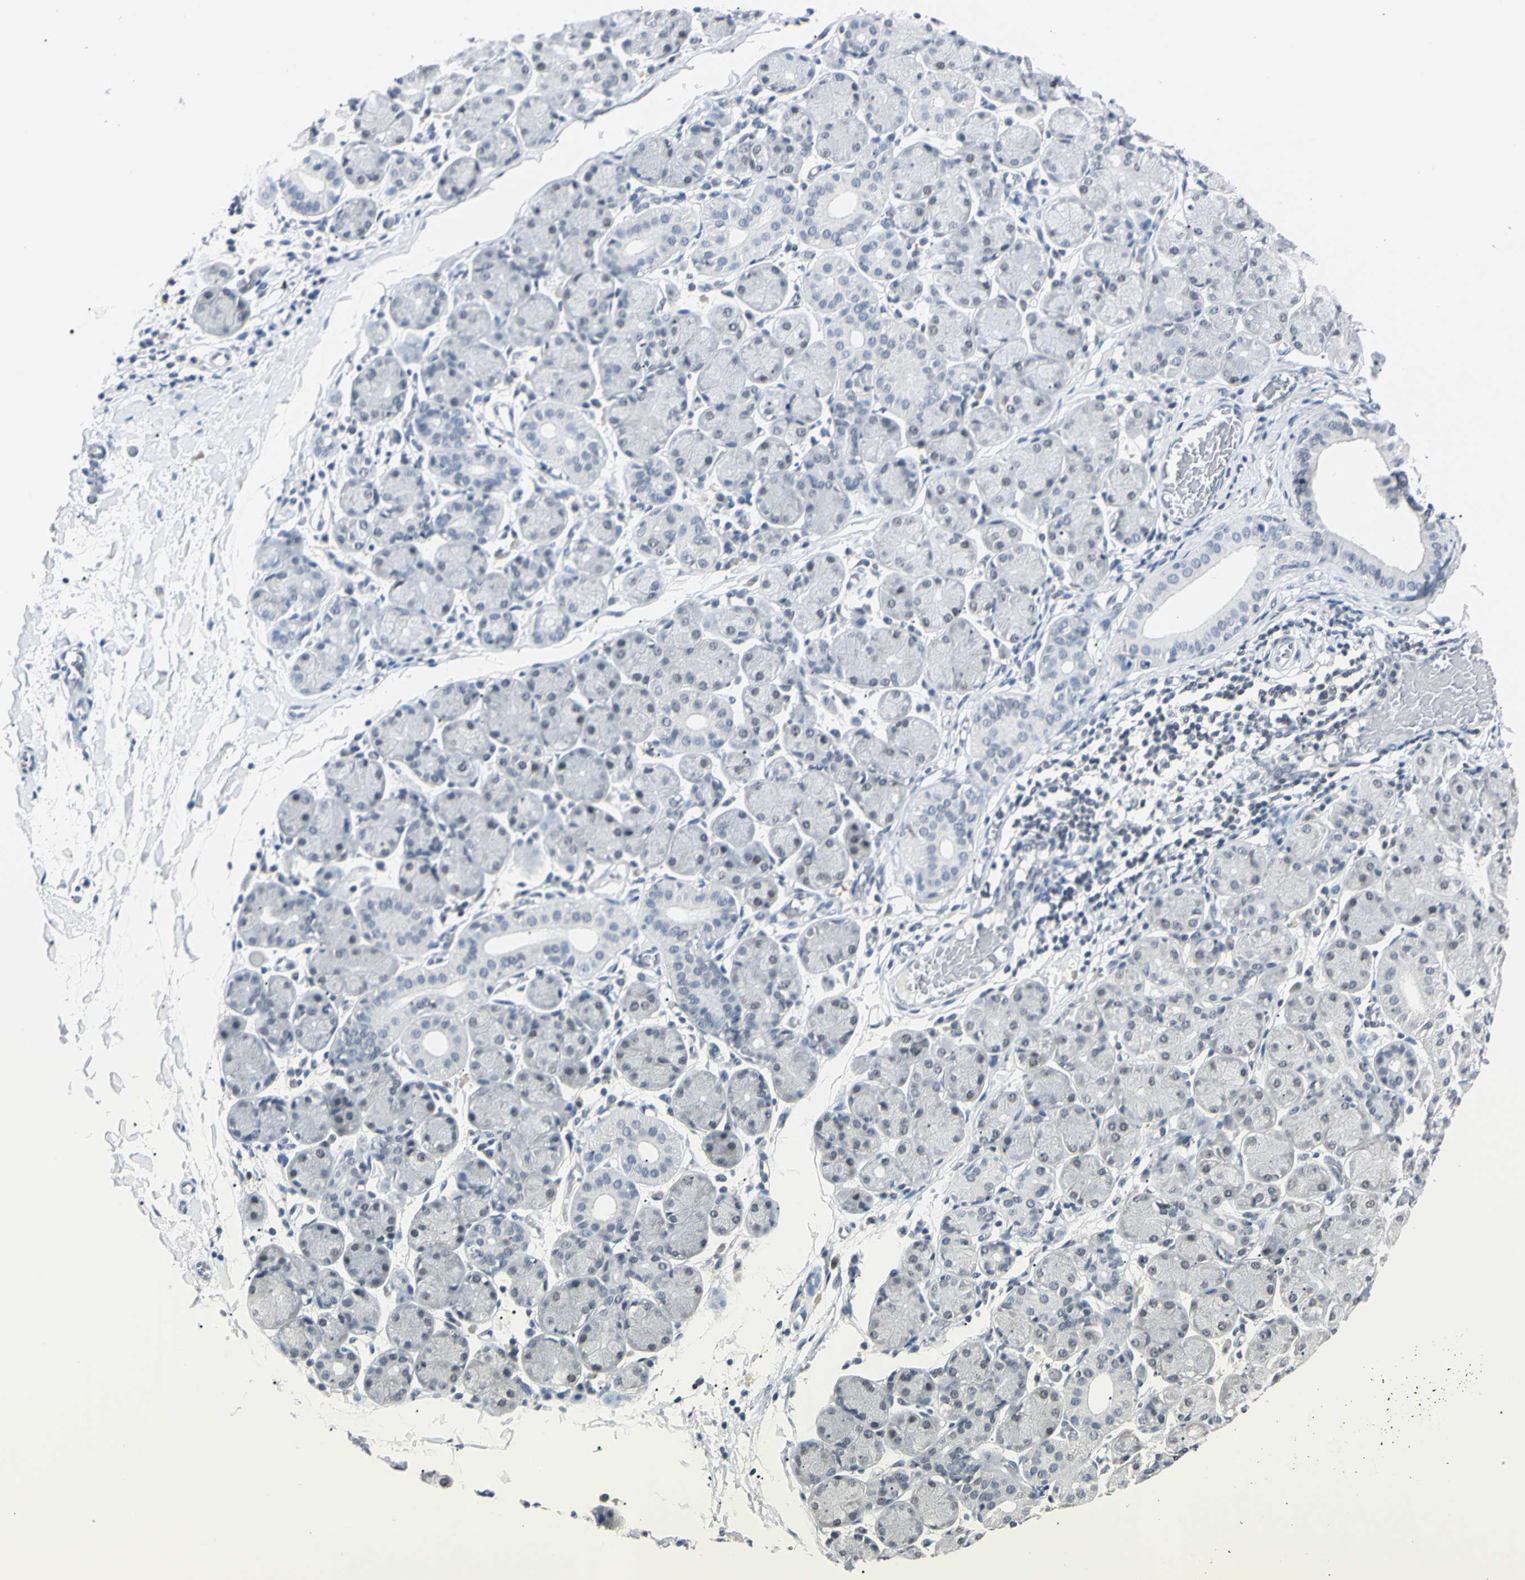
{"staining": {"intensity": "negative", "quantity": "none", "location": "none"}, "tissue": "salivary gland", "cell_type": "Glandular cells", "image_type": "normal", "snomed": [{"axis": "morphology", "description": "Normal tissue, NOS"}, {"axis": "topography", "description": "Salivary gland"}], "caption": "A high-resolution micrograph shows IHC staining of normal salivary gland, which exhibits no significant positivity in glandular cells. (DAB immunohistochemistry visualized using brightfield microscopy, high magnification).", "gene": "C1orf174", "patient": {"sex": "female", "age": 24}}